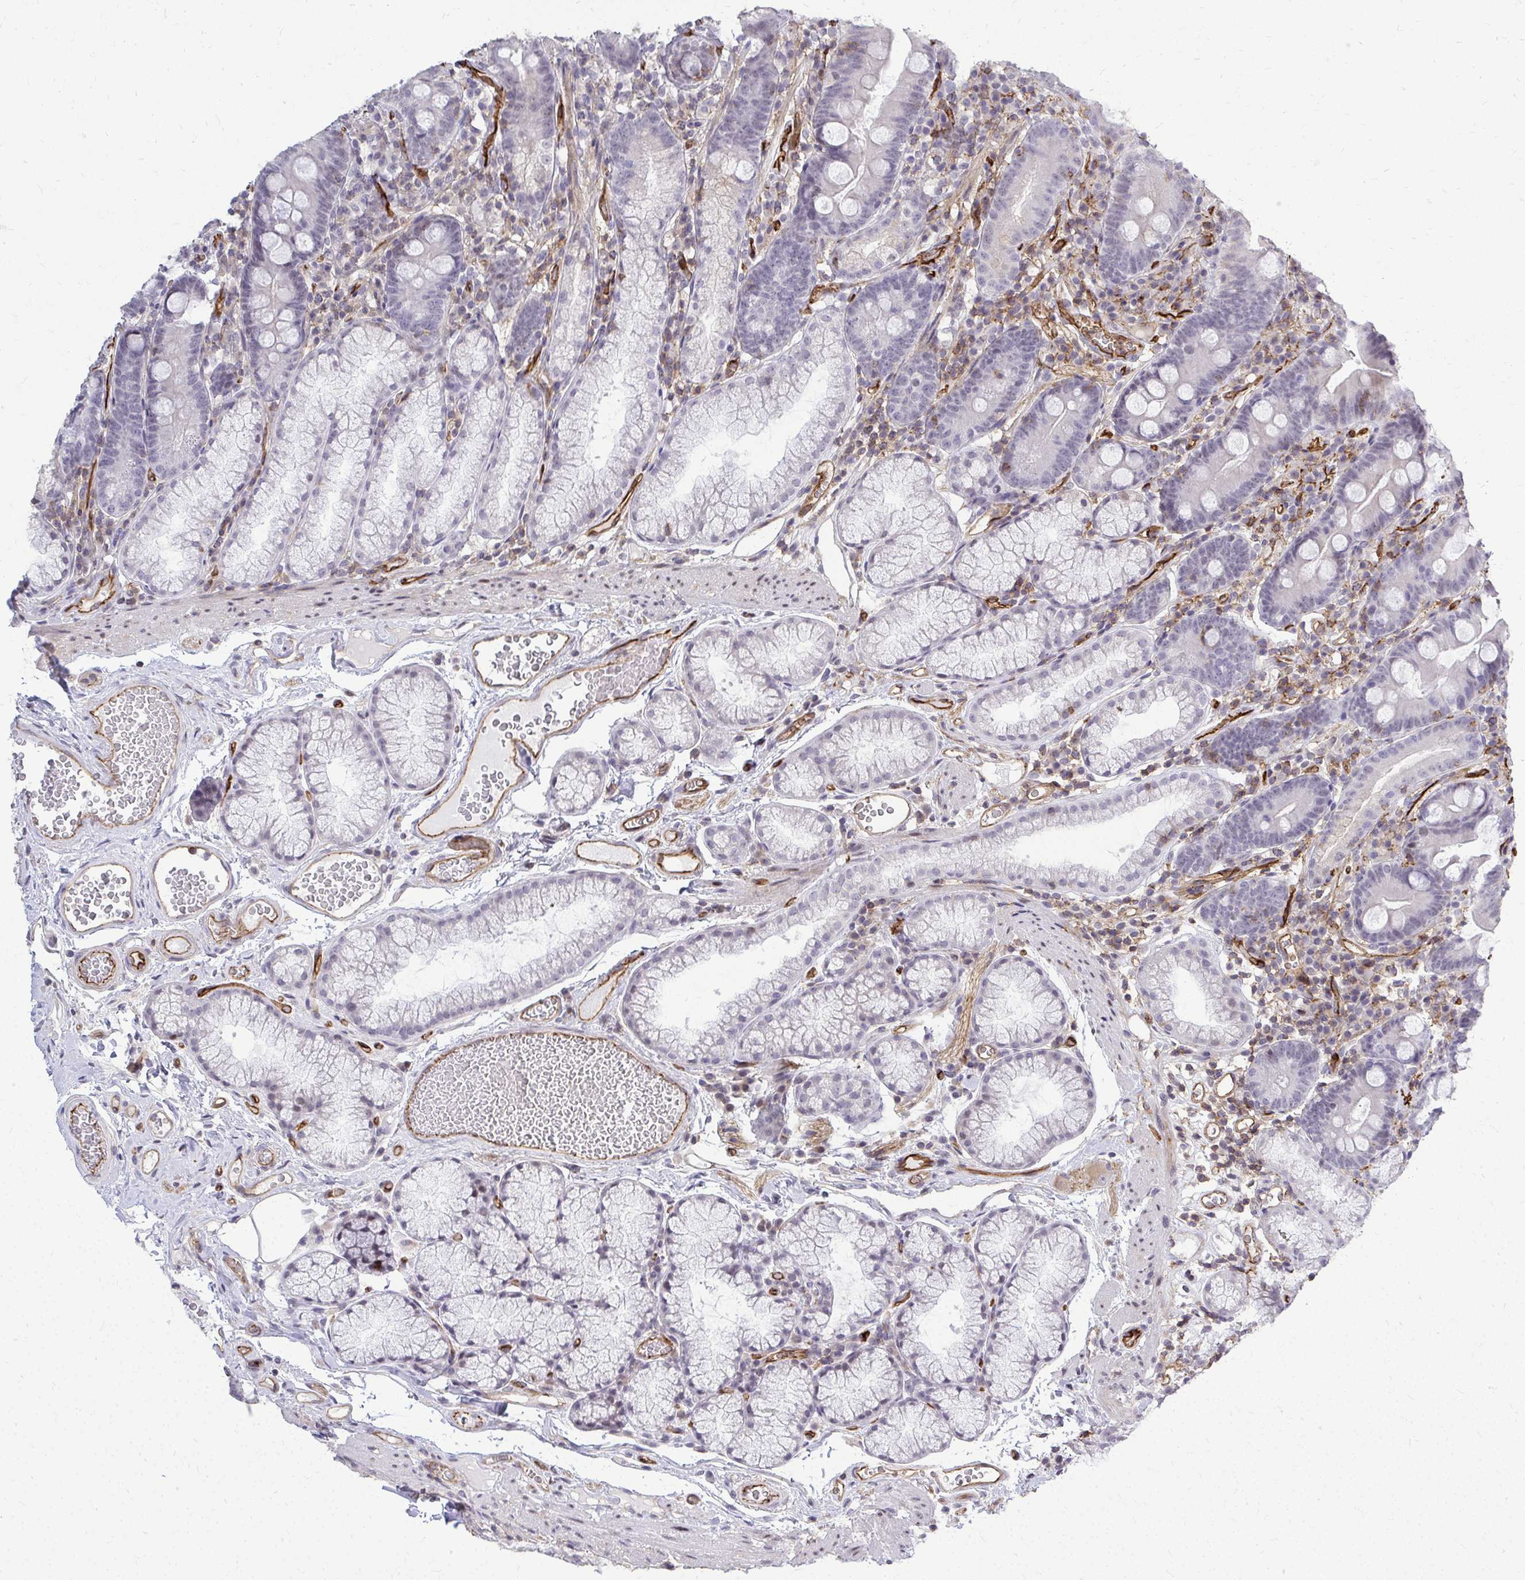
{"staining": {"intensity": "moderate", "quantity": "<25%", "location": "nuclear"}, "tissue": "duodenum", "cell_type": "Glandular cells", "image_type": "normal", "snomed": [{"axis": "morphology", "description": "Normal tissue, NOS"}, {"axis": "topography", "description": "Duodenum"}], "caption": "Immunohistochemistry of unremarkable human duodenum displays low levels of moderate nuclear expression in approximately <25% of glandular cells. (Brightfield microscopy of DAB IHC at high magnification).", "gene": "FOXN3", "patient": {"sex": "female", "age": 67}}